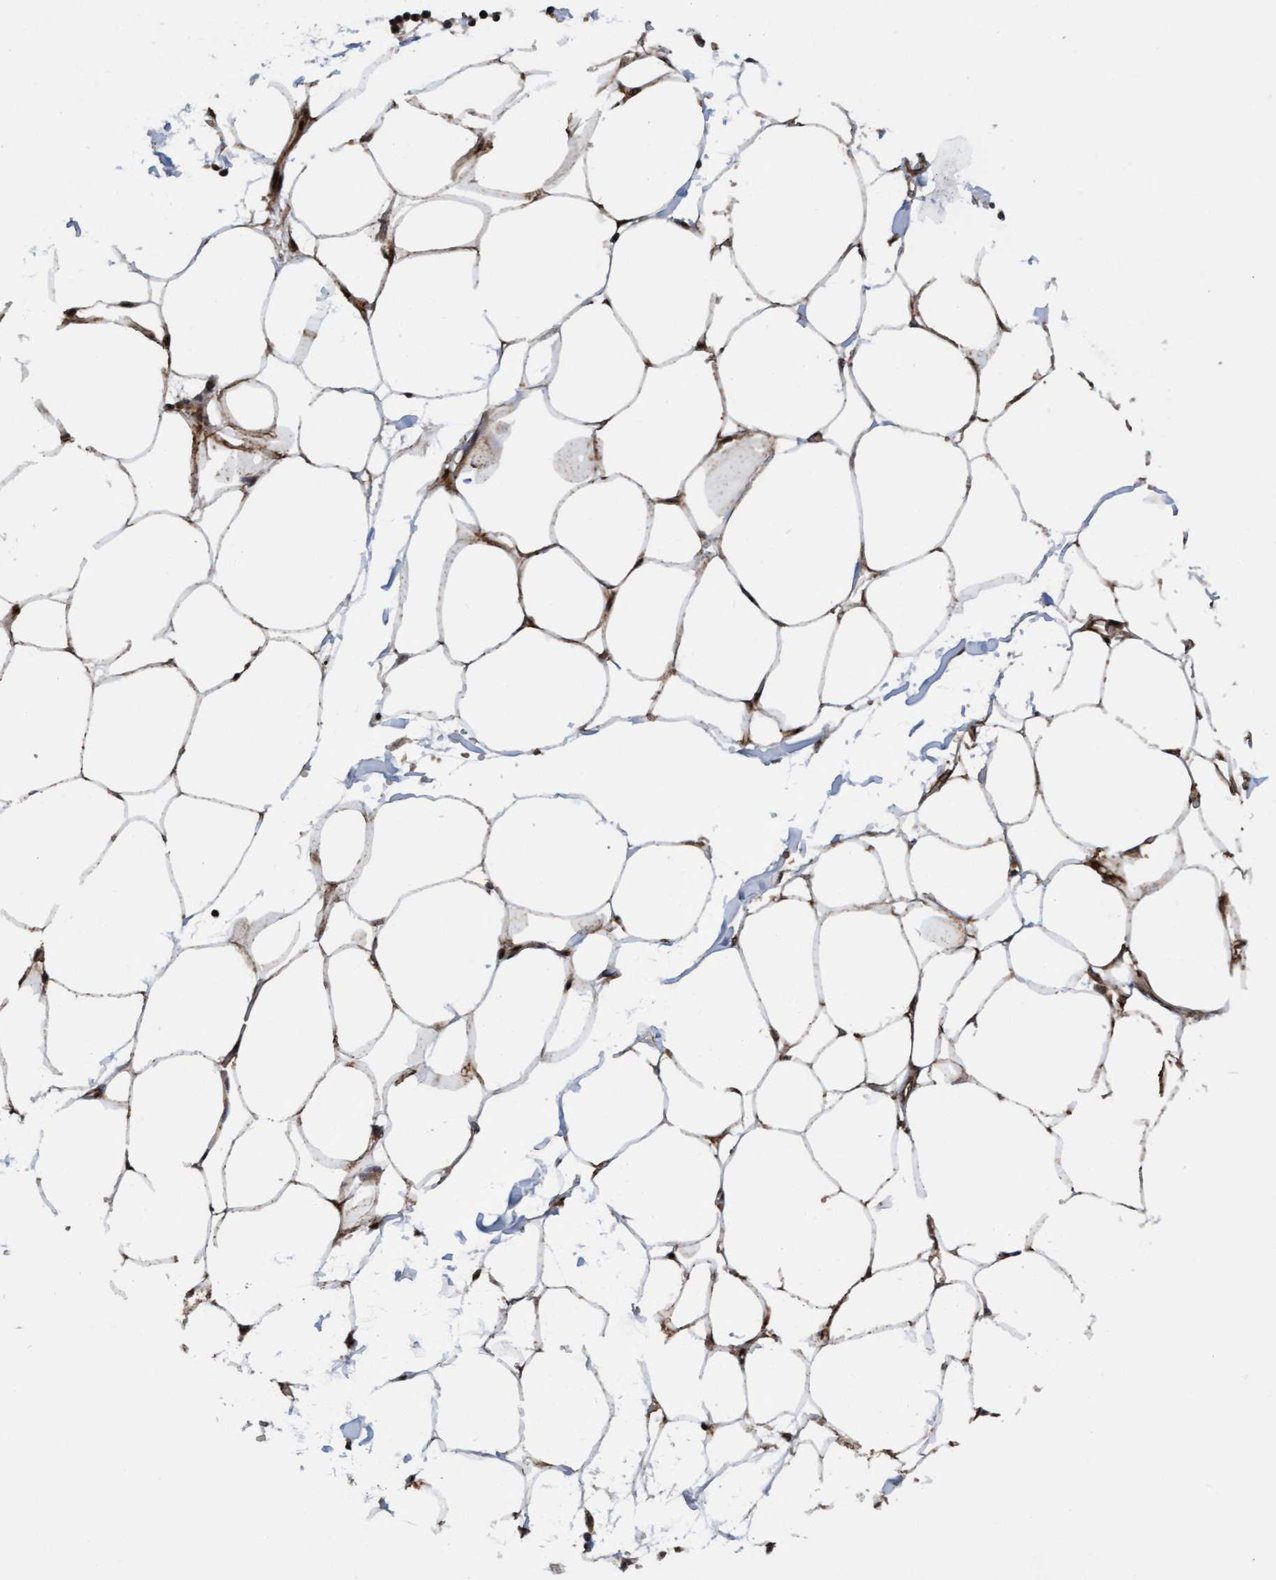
{"staining": {"intensity": "moderate", "quantity": ">75%", "location": "cytoplasmic/membranous,nuclear"}, "tissue": "adipose tissue", "cell_type": "Adipocytes", "image_type": "normal", "snomed": [{"axis": "morphology", "description": "Normal tissue, NOS"}, {"axis": "morphology", "description": "Adenocarcinoma, NOS"}, {"axis": "topography", "description": "Colon"}, {"axis": "topography", "description": "Peripheral nerve tissue"}], "caption": "Immunohistochemical staining of normal adipose tissue displays moderate cytoplasmic/membranous,nuclear protein positivity in about >75% of adipocytes.", "gene": "ITFG1", "patient": {"sex": "male", "age": 14}}